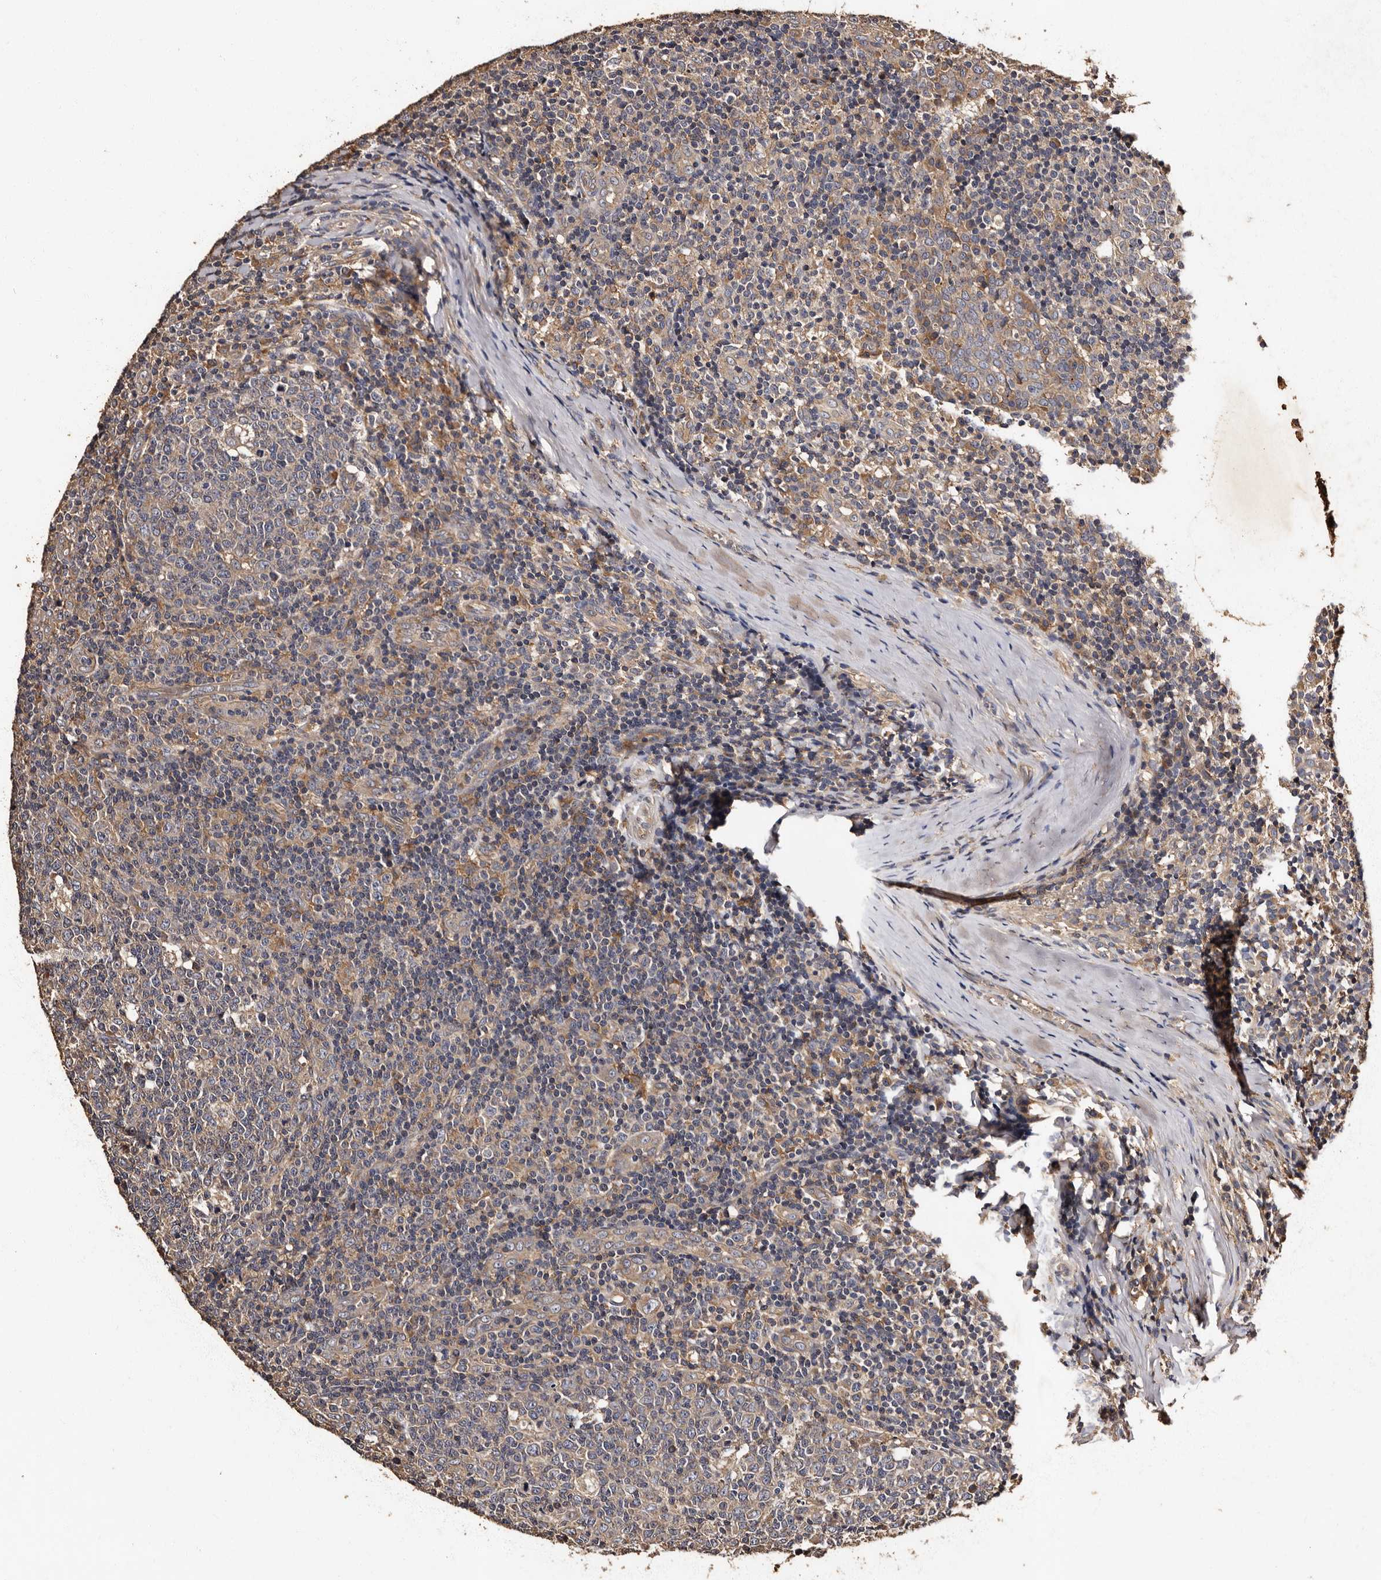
{"staining": {"intensity": "weak", "quantity": "<25%", "location": "cytoplasmic/membranous"}, "tissue": "tonsil", "cell_type": "Germinal center cells", "image_type": "normal", "snomed": [{"axis": "morphology", "description": "Normal tissue, NOS"}, {"axis": "topography", "description": "Tonsil"}], "caption": "An immunohistochemistry image of unremarkable tonsil is shown. There is no staining in germinal center cells of tonsil. (Brightfield microscopy of DAB (3,3'-diaminobenzidine) IHC at high magnification).", "gene": "ADCK5", "patient": {"sex": "female", "age": 19}}